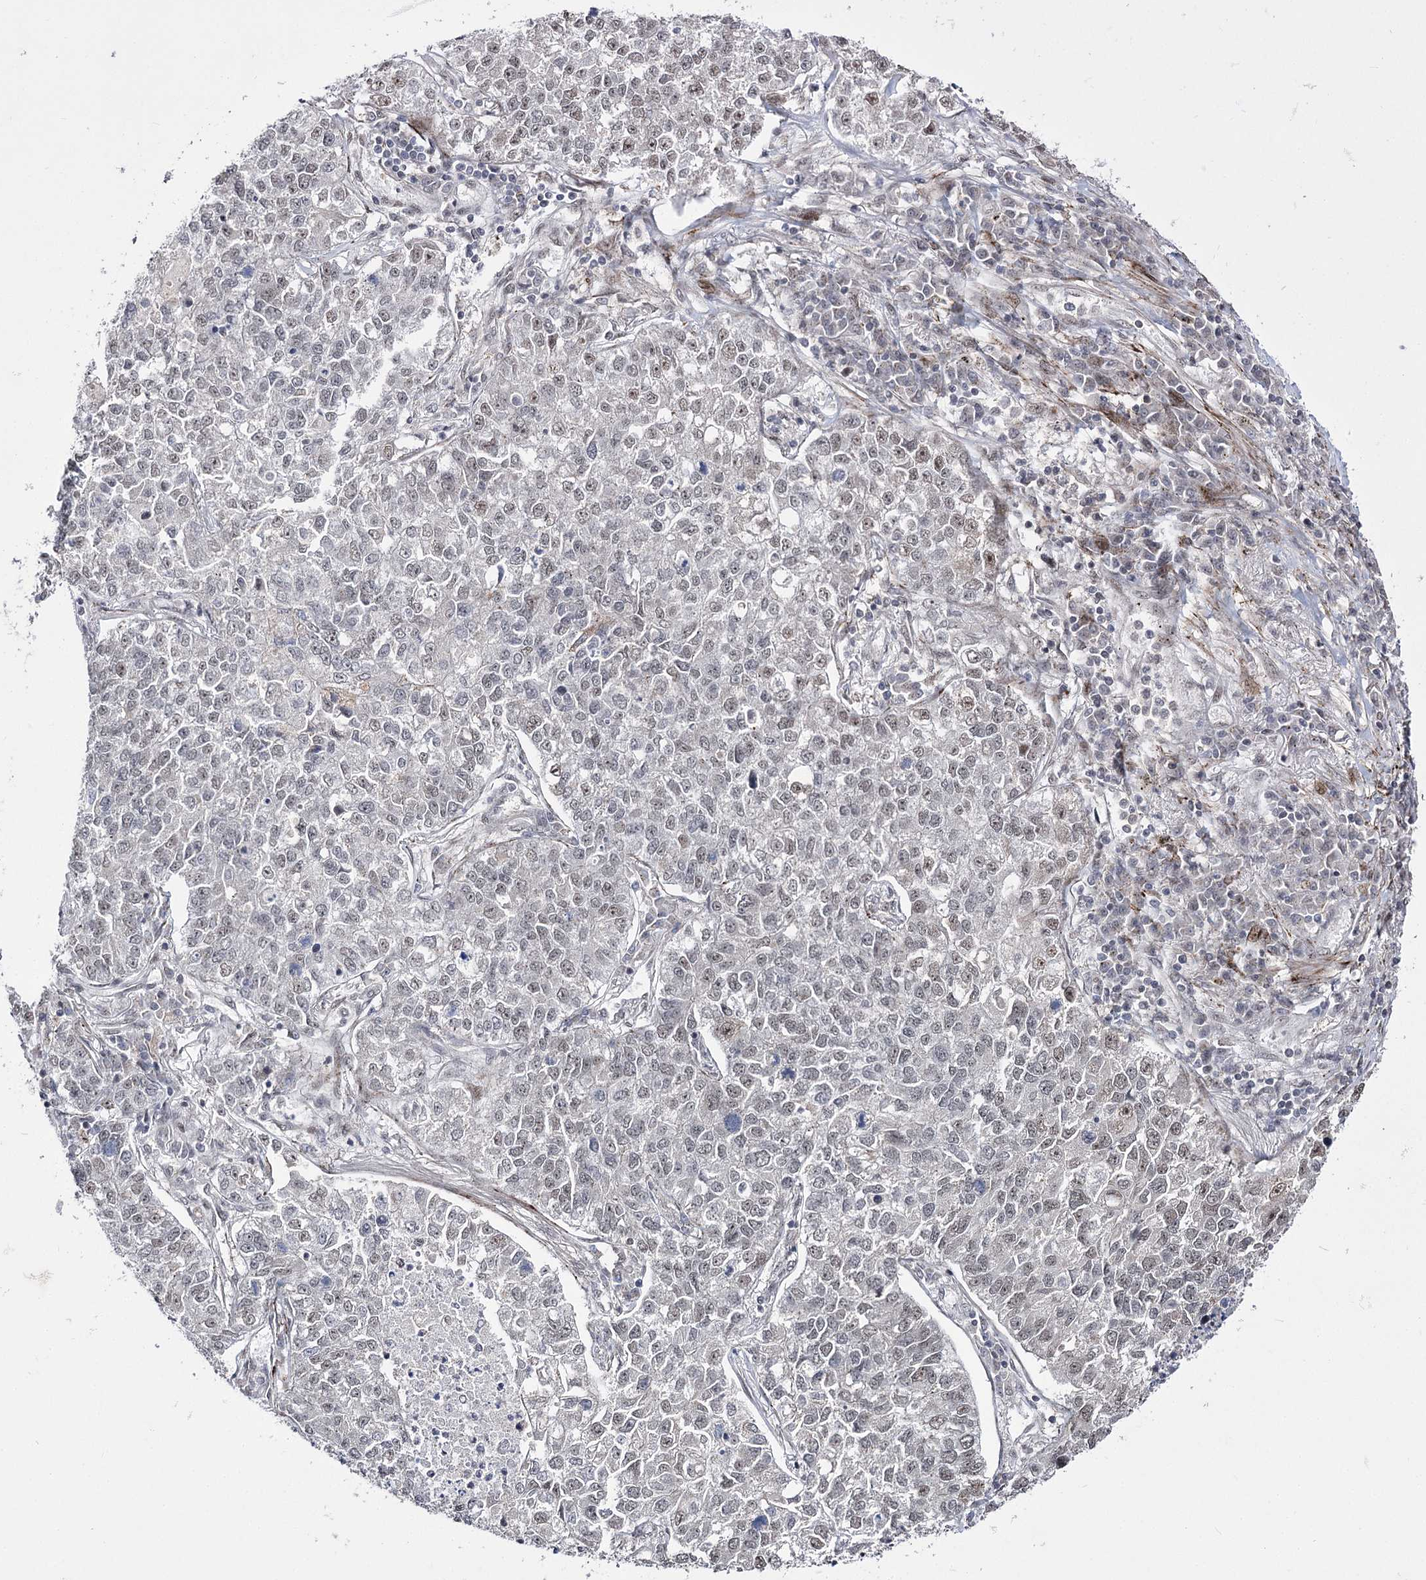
{"staining": {"intensity": "weak", "quantity": "<25%", "location": "nuclear"}, "tissue": "lung cancer", "cell_type": "Tumor cells", "image_type": "cancer", "snomed": [{"axis": "morphology", "description": "Adenocarcinoma, NOS"}, {"axis": "topography", "description": "Lung"}], "caption": "Protein analysis of lung cancer exhibits no significant expression in tumor cells. (DAB (3,3'-diaminobenzidine) IHC with hematoxylin counter stain).", "gene": "STOX1", "patient": {"sex": "male", "age": 49}}